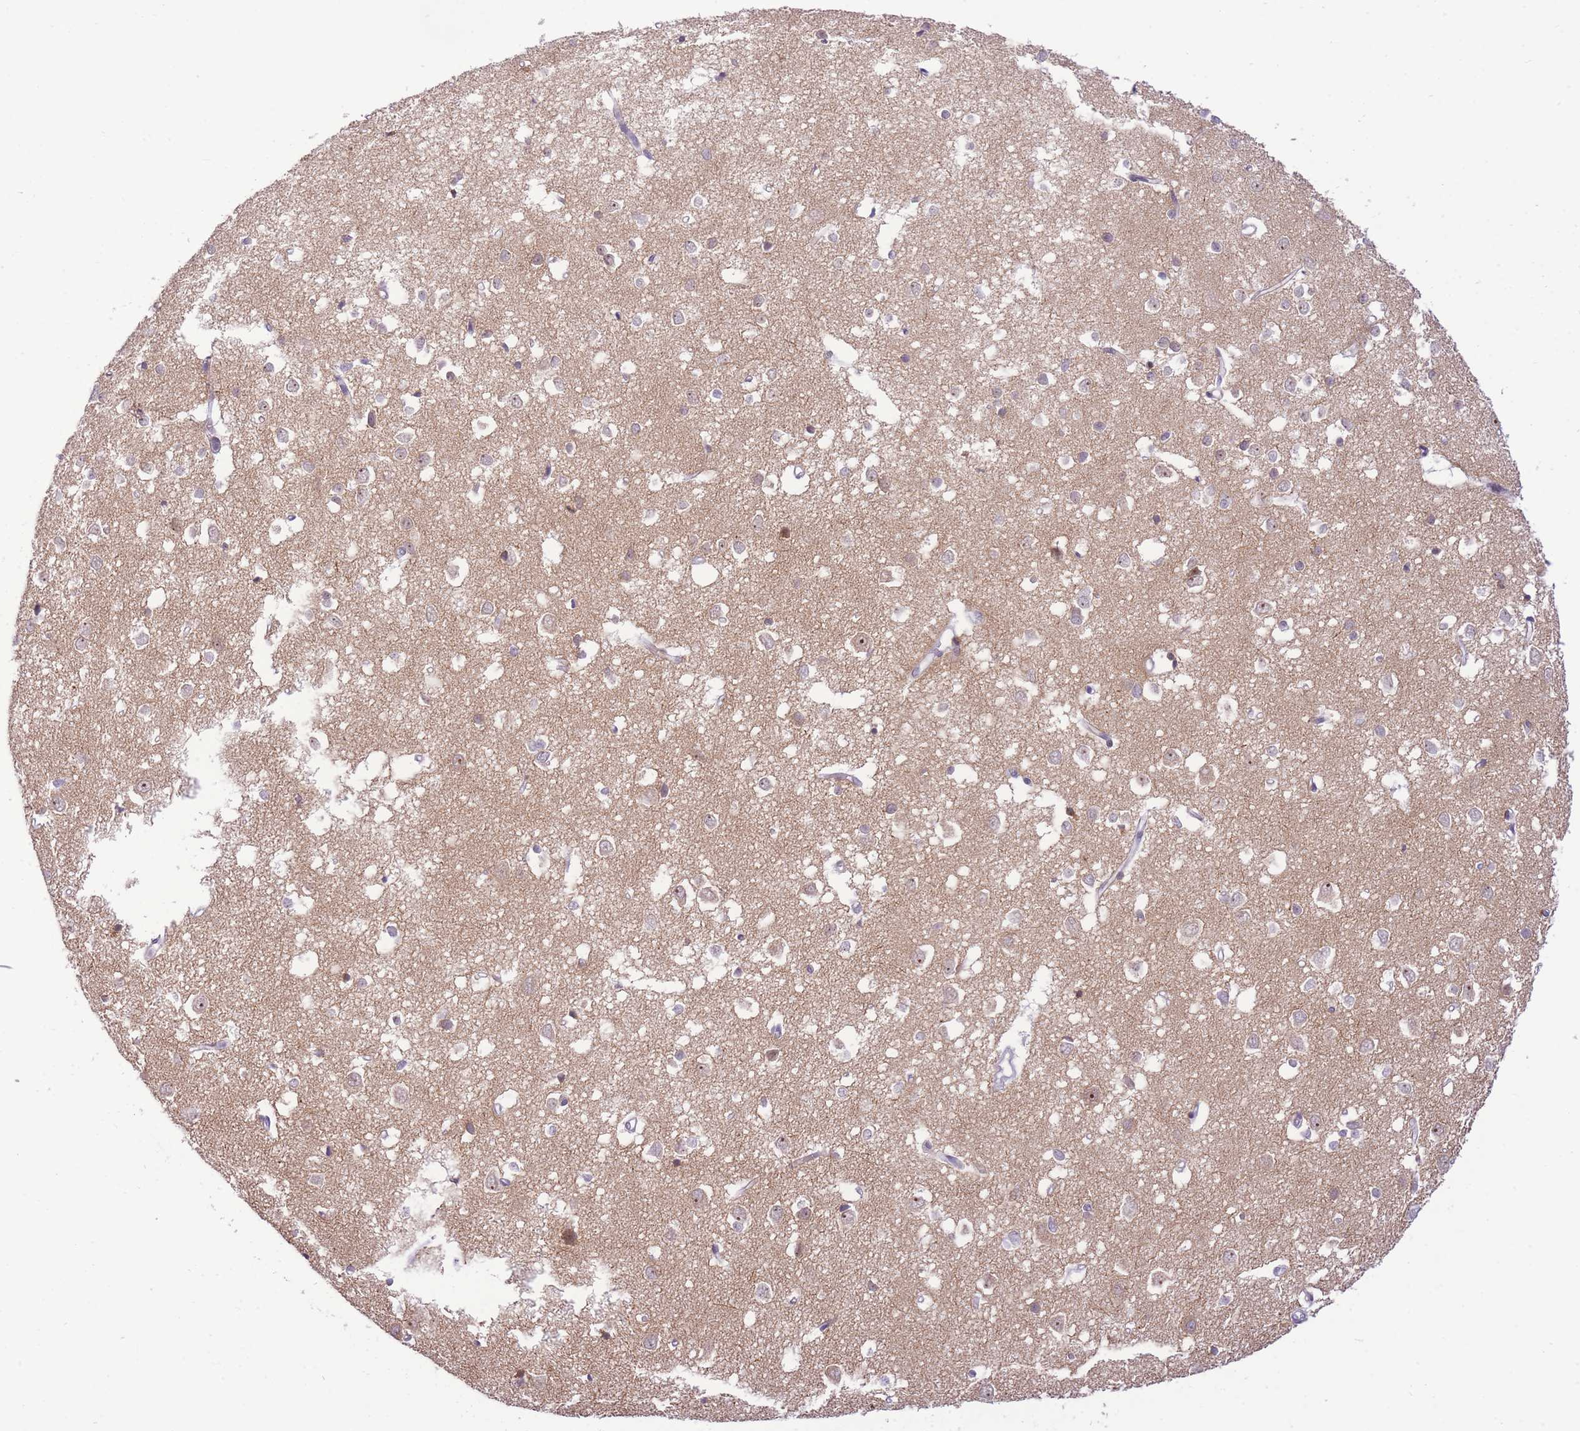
{"staining": {"intensity": "negative", "quantity": "none", "location": "none"}, "tissue": "cerebral cortex", "cell_type": "Endothelial cells", "image_type": "normal", "snomed": [{"axis": "morphology", "description": "Normal tissue, NOS"}, {"axis": "topography", "description": "Cerebral cortex"}], "caption": "Protein analysis of normal cerebral cortex demonstrates no significant expression in endothelial cells.", "gene": "STK39", "patient": {"sex": "female", "age": 64}}